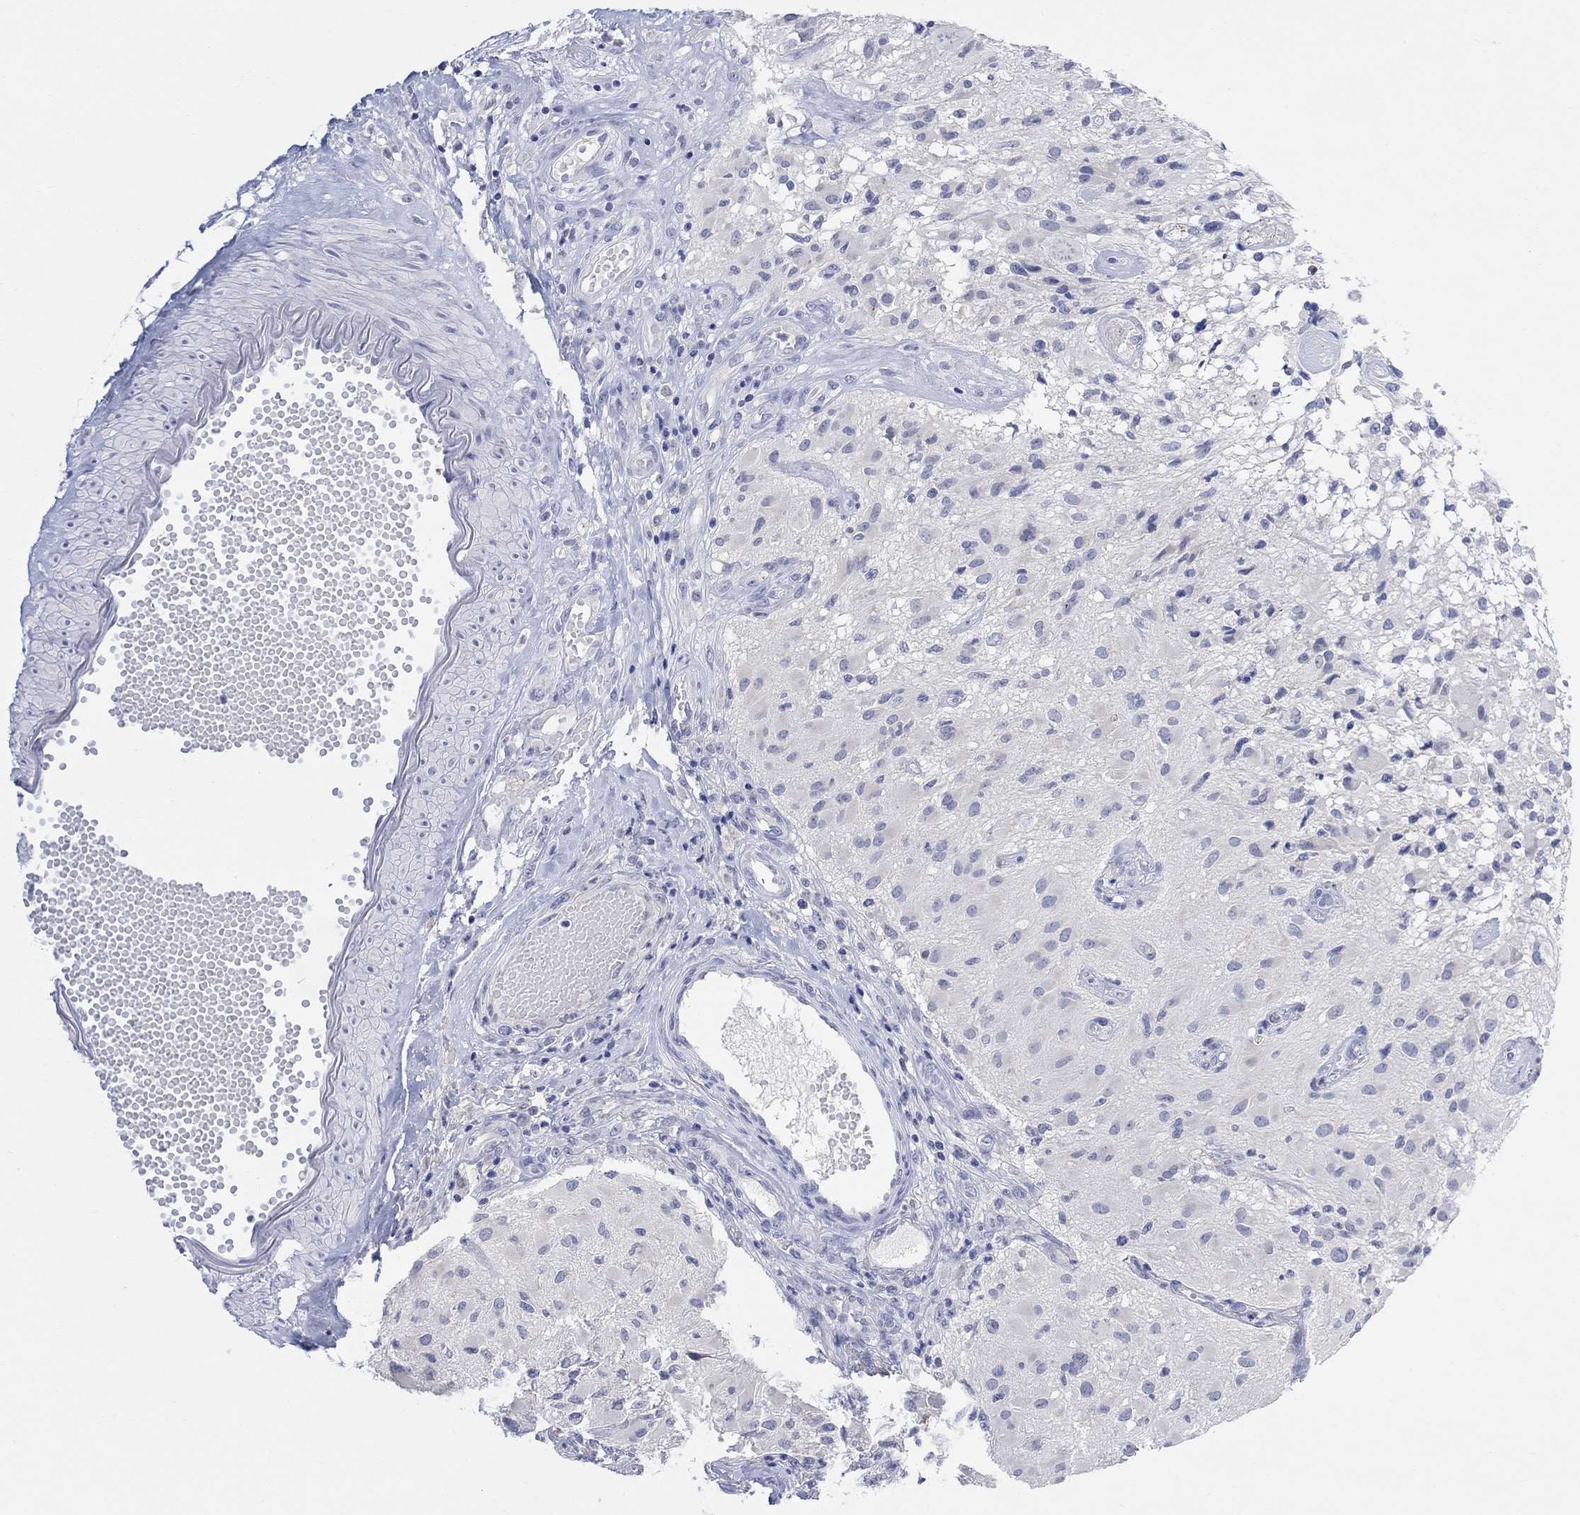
{"staining": {"intensity": "negative", "quantity": "none", "location": "none"}, "tissue": "glioma", "cell_type": "Tumor cells", "image_type": "cancer", "snomed": [{"axis": "morphology", "description": "Glioma, malignant, High grade"}, {"axis": "topography", "description": "Brain"}], "caption": "Glioma was stained to show a protein in brown. There is no significant positivity in tumor cells. (DAB IHC visualized using brightfield microscopy, high magnification).", "gene": "FBP2", "patient": {"sex": "female", "age": 63}}